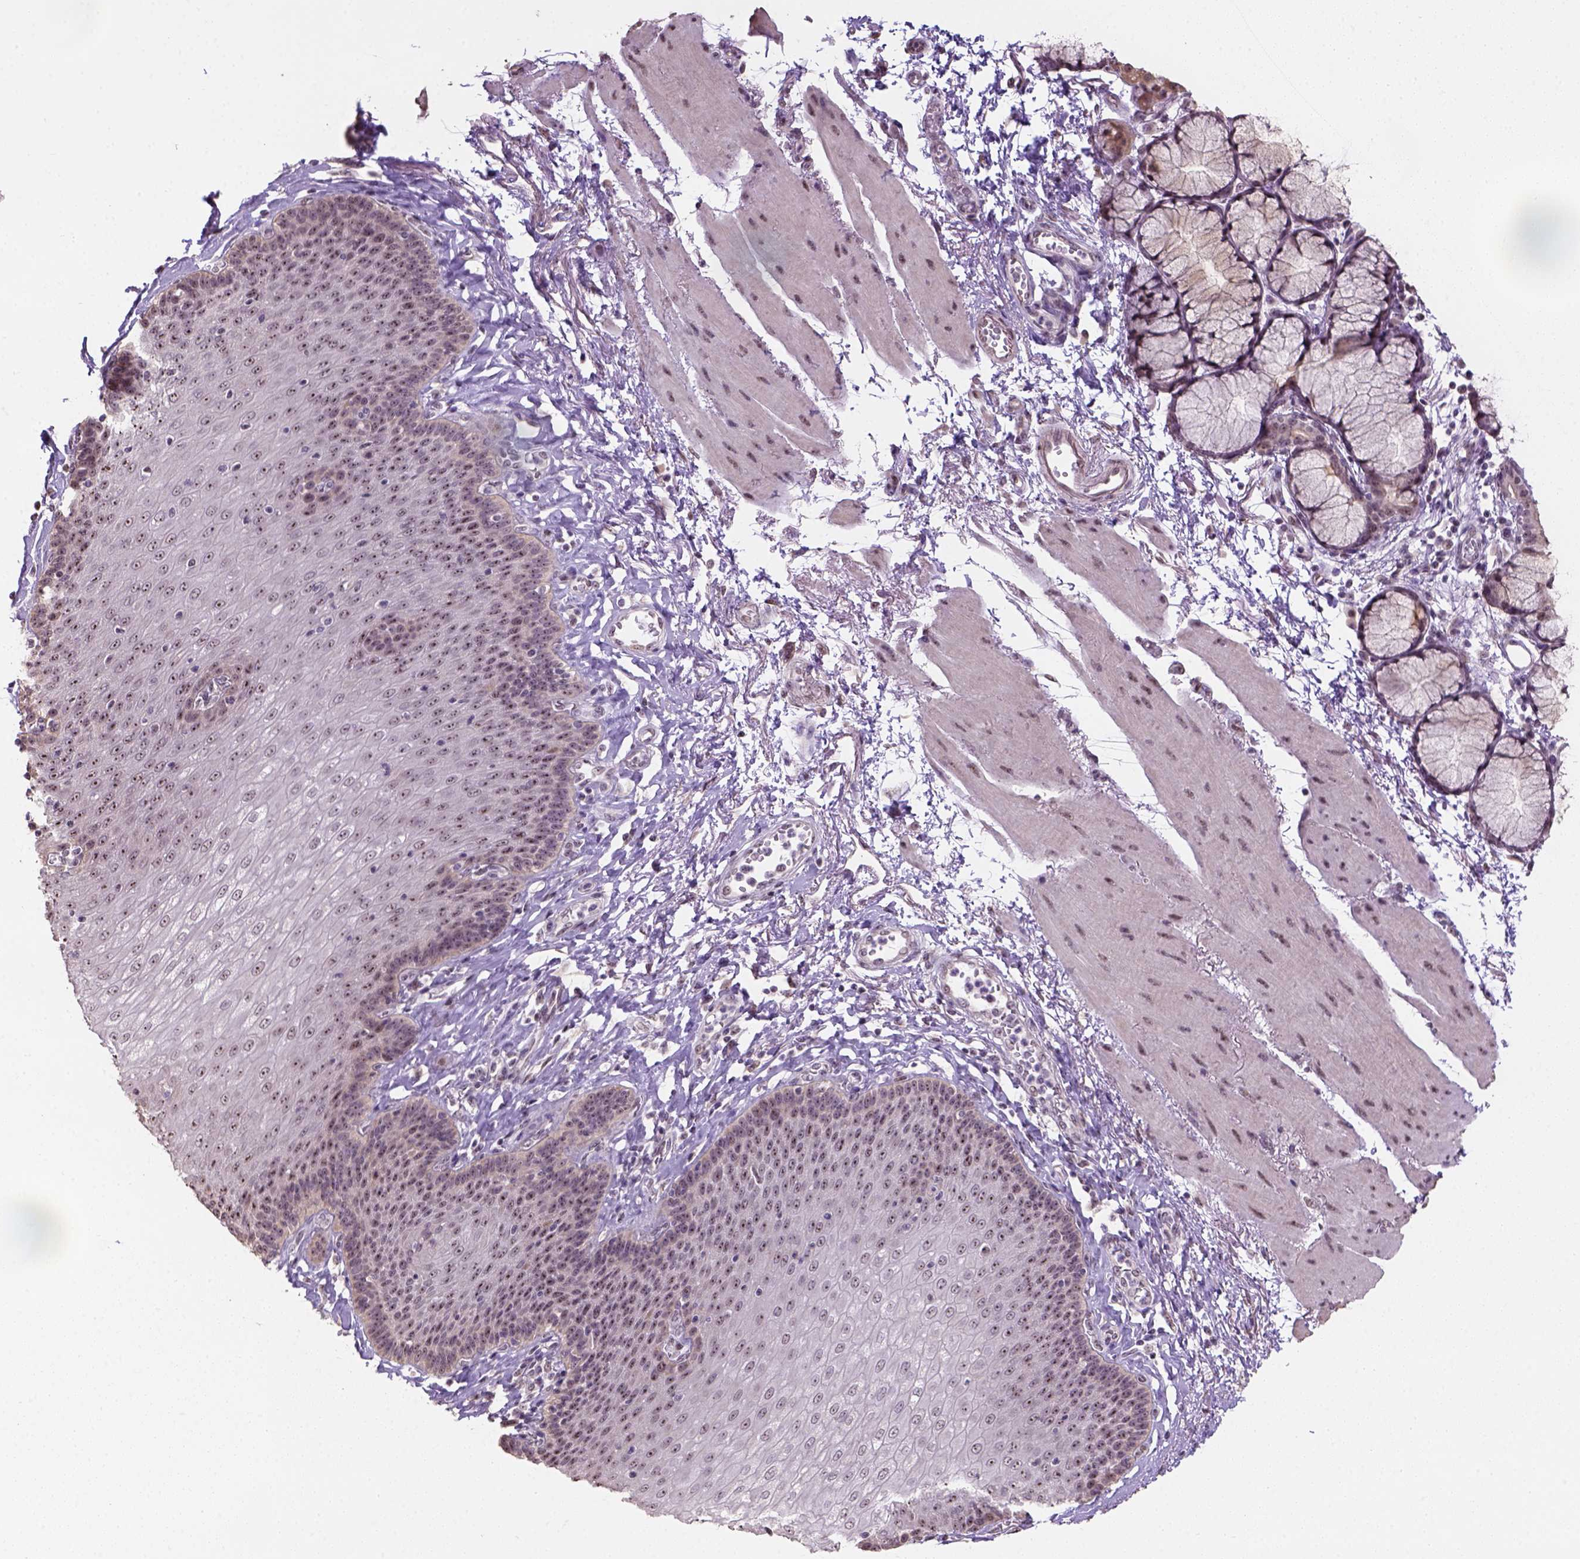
{"staining": {"intensity": "moderate", "quantity": ">75%", "location": "nuclear"}, "tissue": "esophagus", "cell_type": "Squamous epithelial cells", "image_type": "normal", "snomed": [{"axis": "morphology", "description": "Normal tissue, NOS"}, {"axis": "topography", "description": "Esophagus"}], "caption": "Protein staining of benign esophagus exhibits moderate nuclear positivity in about >75% of squamous epithelial cells.", "gene": "DDX50", "patient": {"sex": "female", "age": 81}}